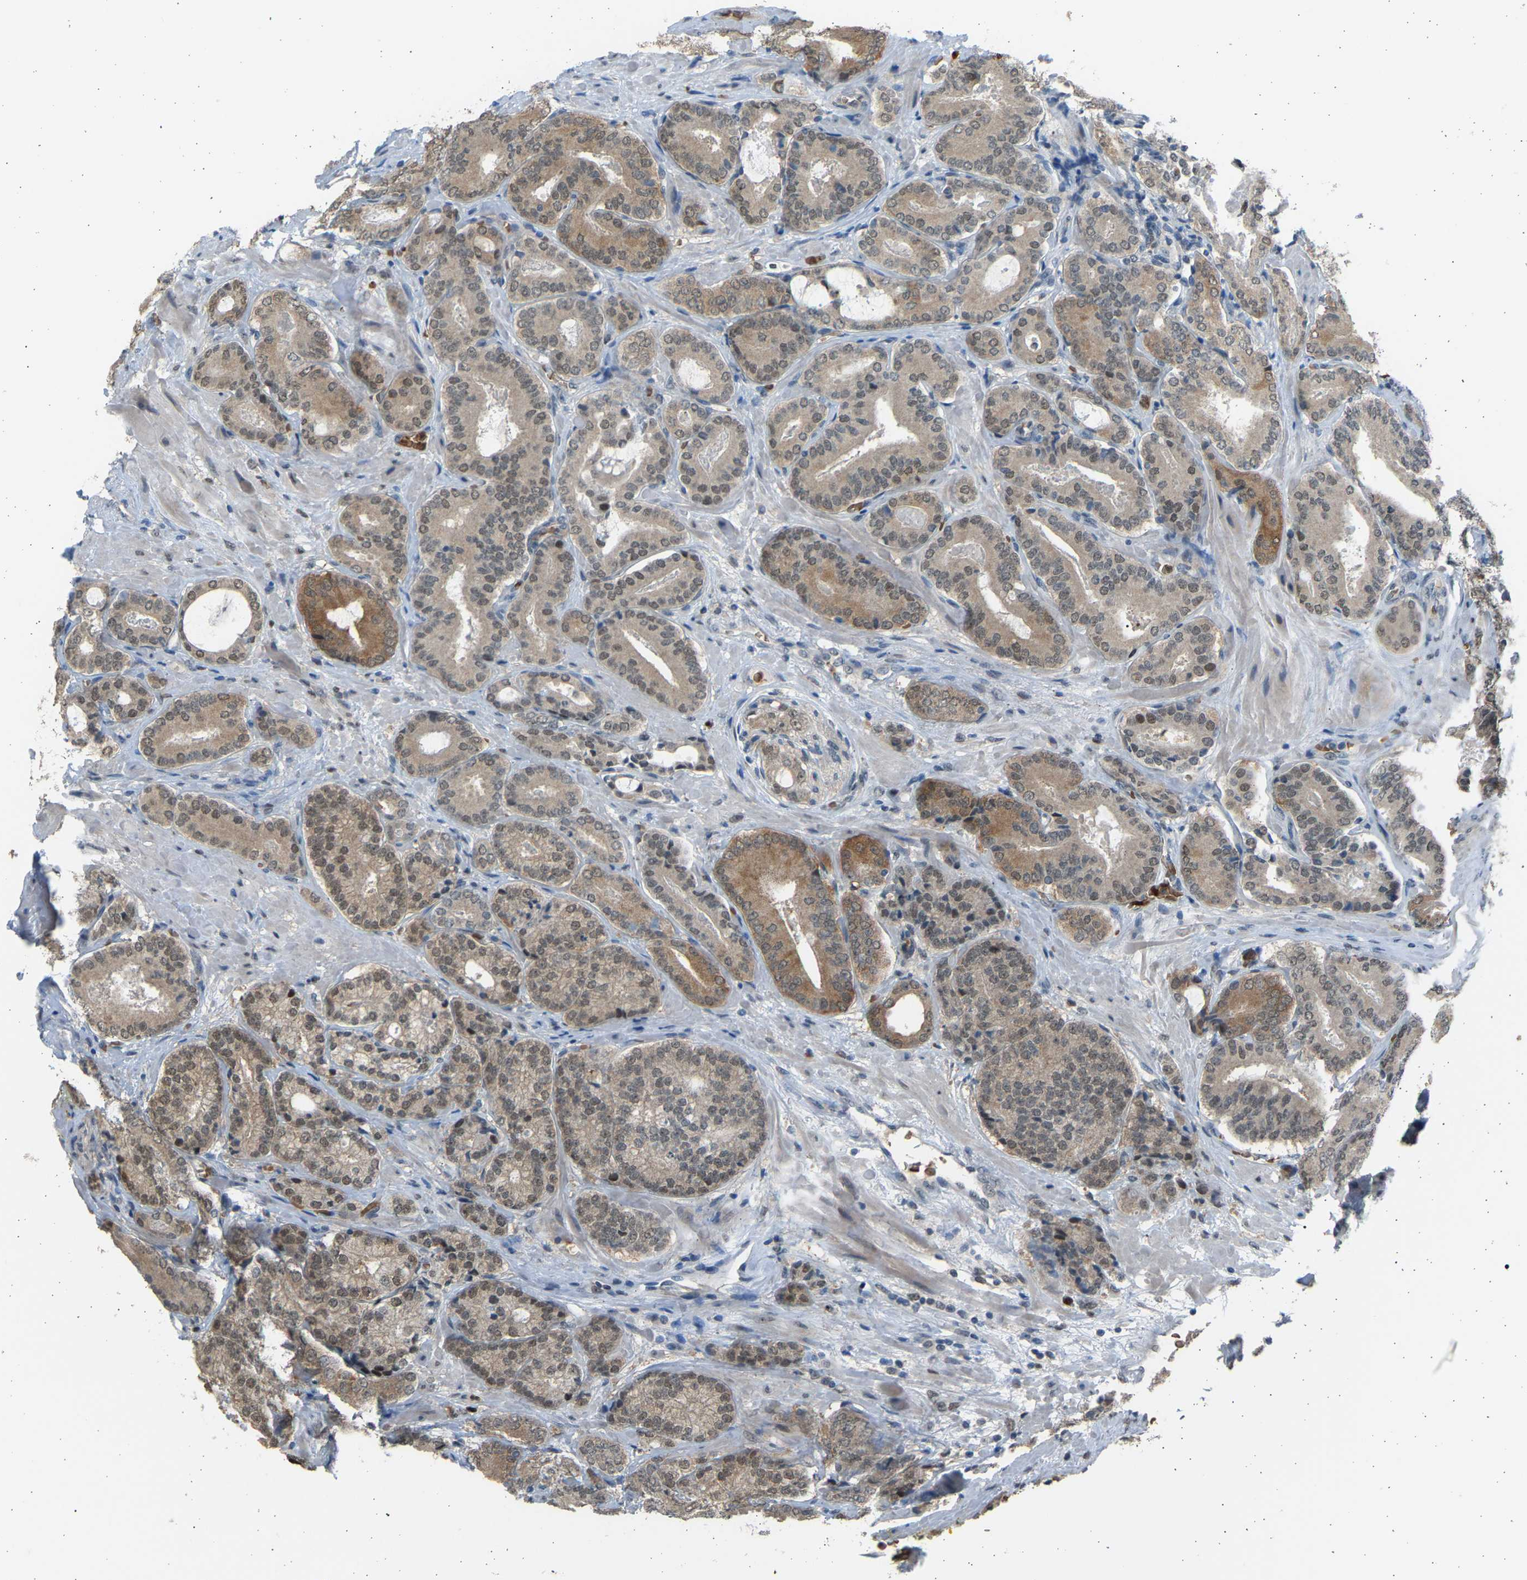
{"staining": {"intensity": "weak", "quantity": ">75%", "location": "cytoplasmic/membranous,nuclear"}, "tissue": "prostate cancer", "cell_type": "Tumor cells", "image_type": "cancer", "snomed": [{"axis": "morphology", "description": "Adenocarcinoma, High grade"}, {"axis": "topography", "description": "Prostate"}], "caption": "Tumor cells display low levels of weak cytoplasmic/membranous and nuclear expression in approximately >75% of cells in prostate cancer (high-grade adenocarcinoma).", "gene": "BIRC2", "patient": {"sex": "male", "age": 61}}